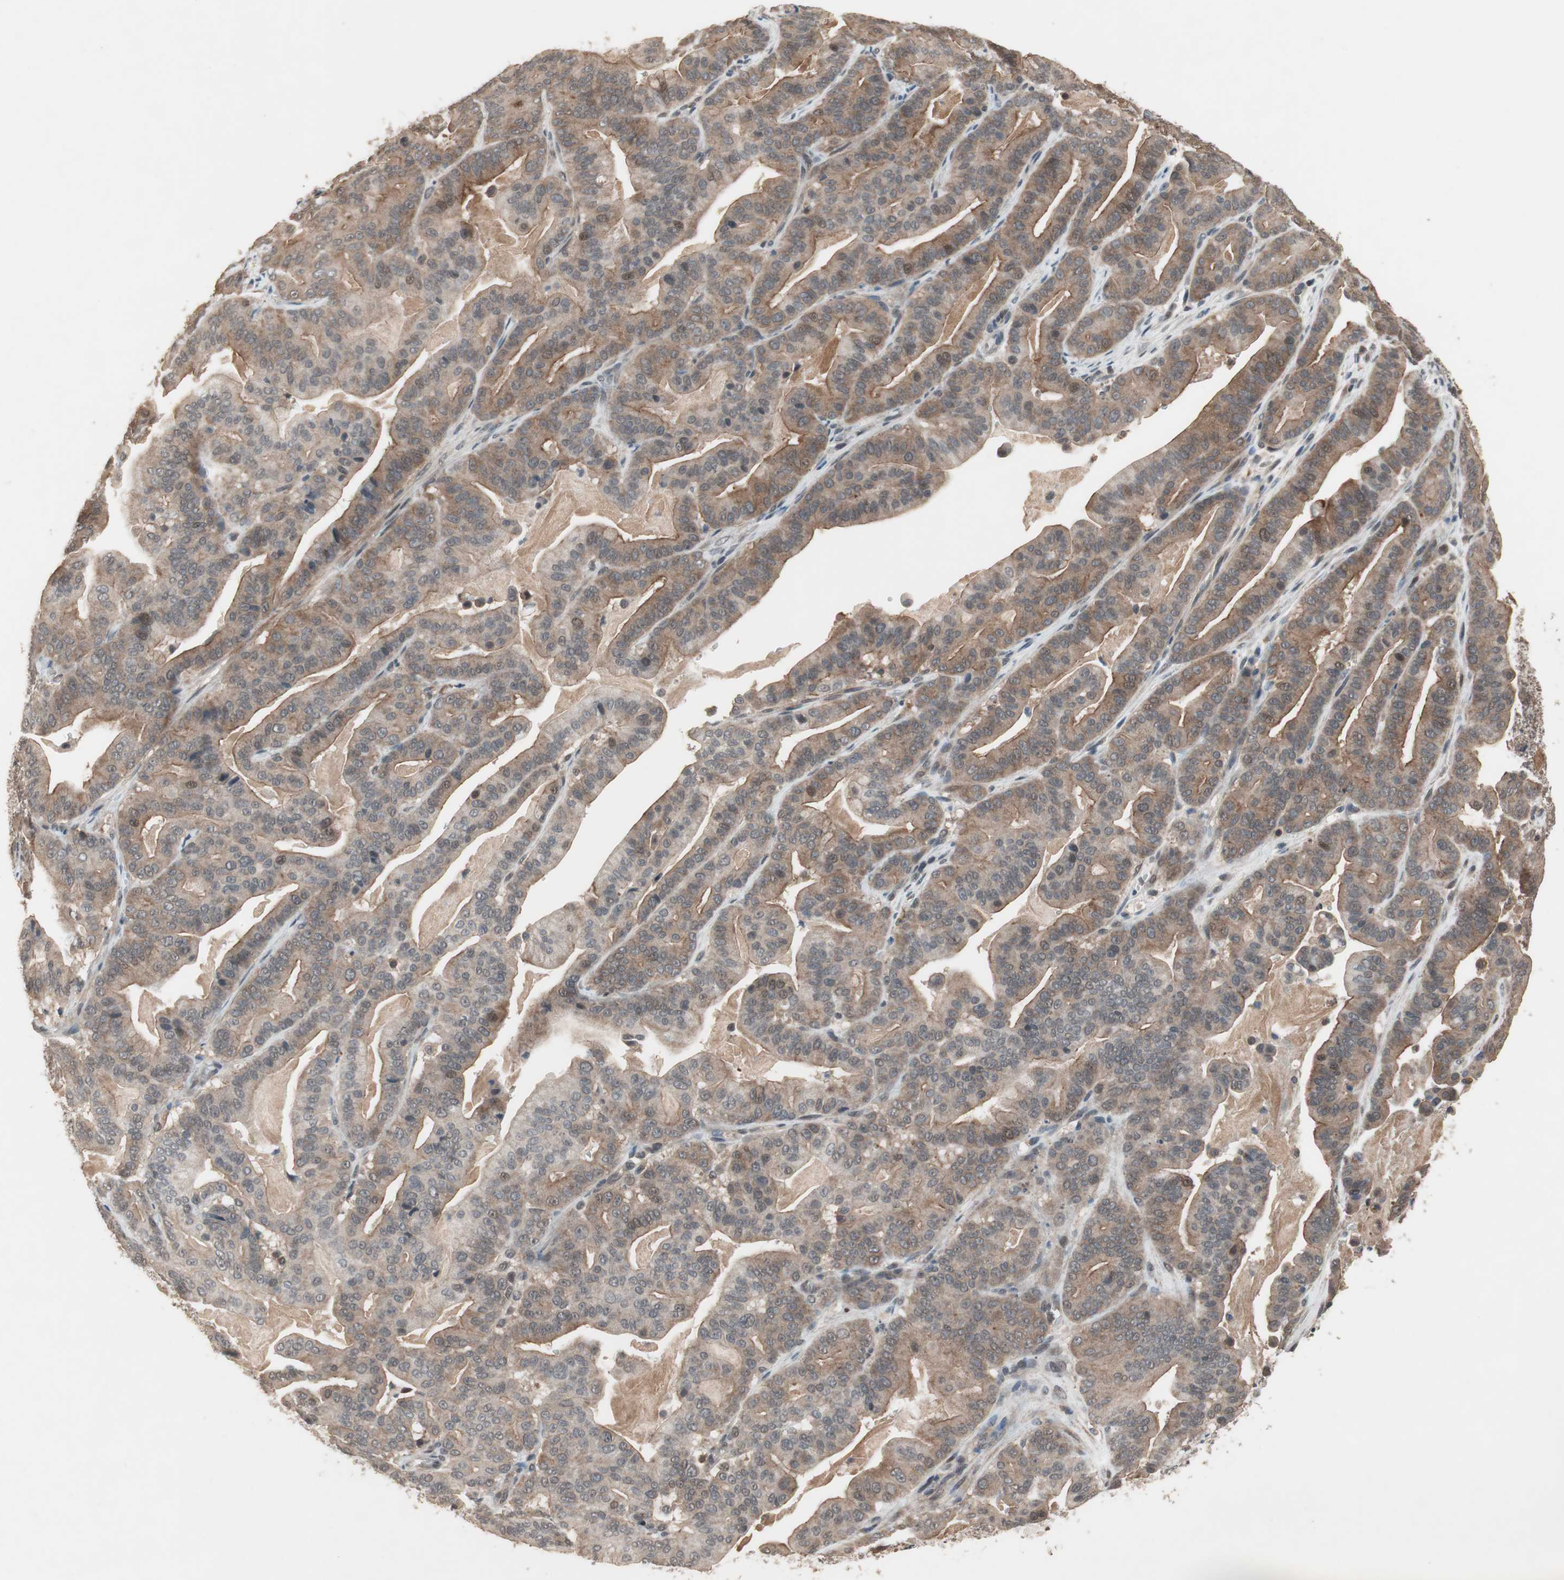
{"staining": {"intensity": "moderate", "quantity": ">75%", "location": "cytoplasmic/membranous,nuclear"}, "tissue": "pancreatic cancer", "cell_type": "Tumor cells", "image_type": "cancer", "snomed": [{"axis": "morphology", "description": "Adenocarcinoma, NOS"}, {"axis": "topography", "description": "Pancreas"}], "caption": "The photomicrograph demonstrates staining of pancreatic adenocarcinoma, revealing moderate cytoplasmic/membranous and nuclear protein staining (brown color) within tumor cells.", "gene": "GART", "patient": {"sex": "male", "age": 63}}